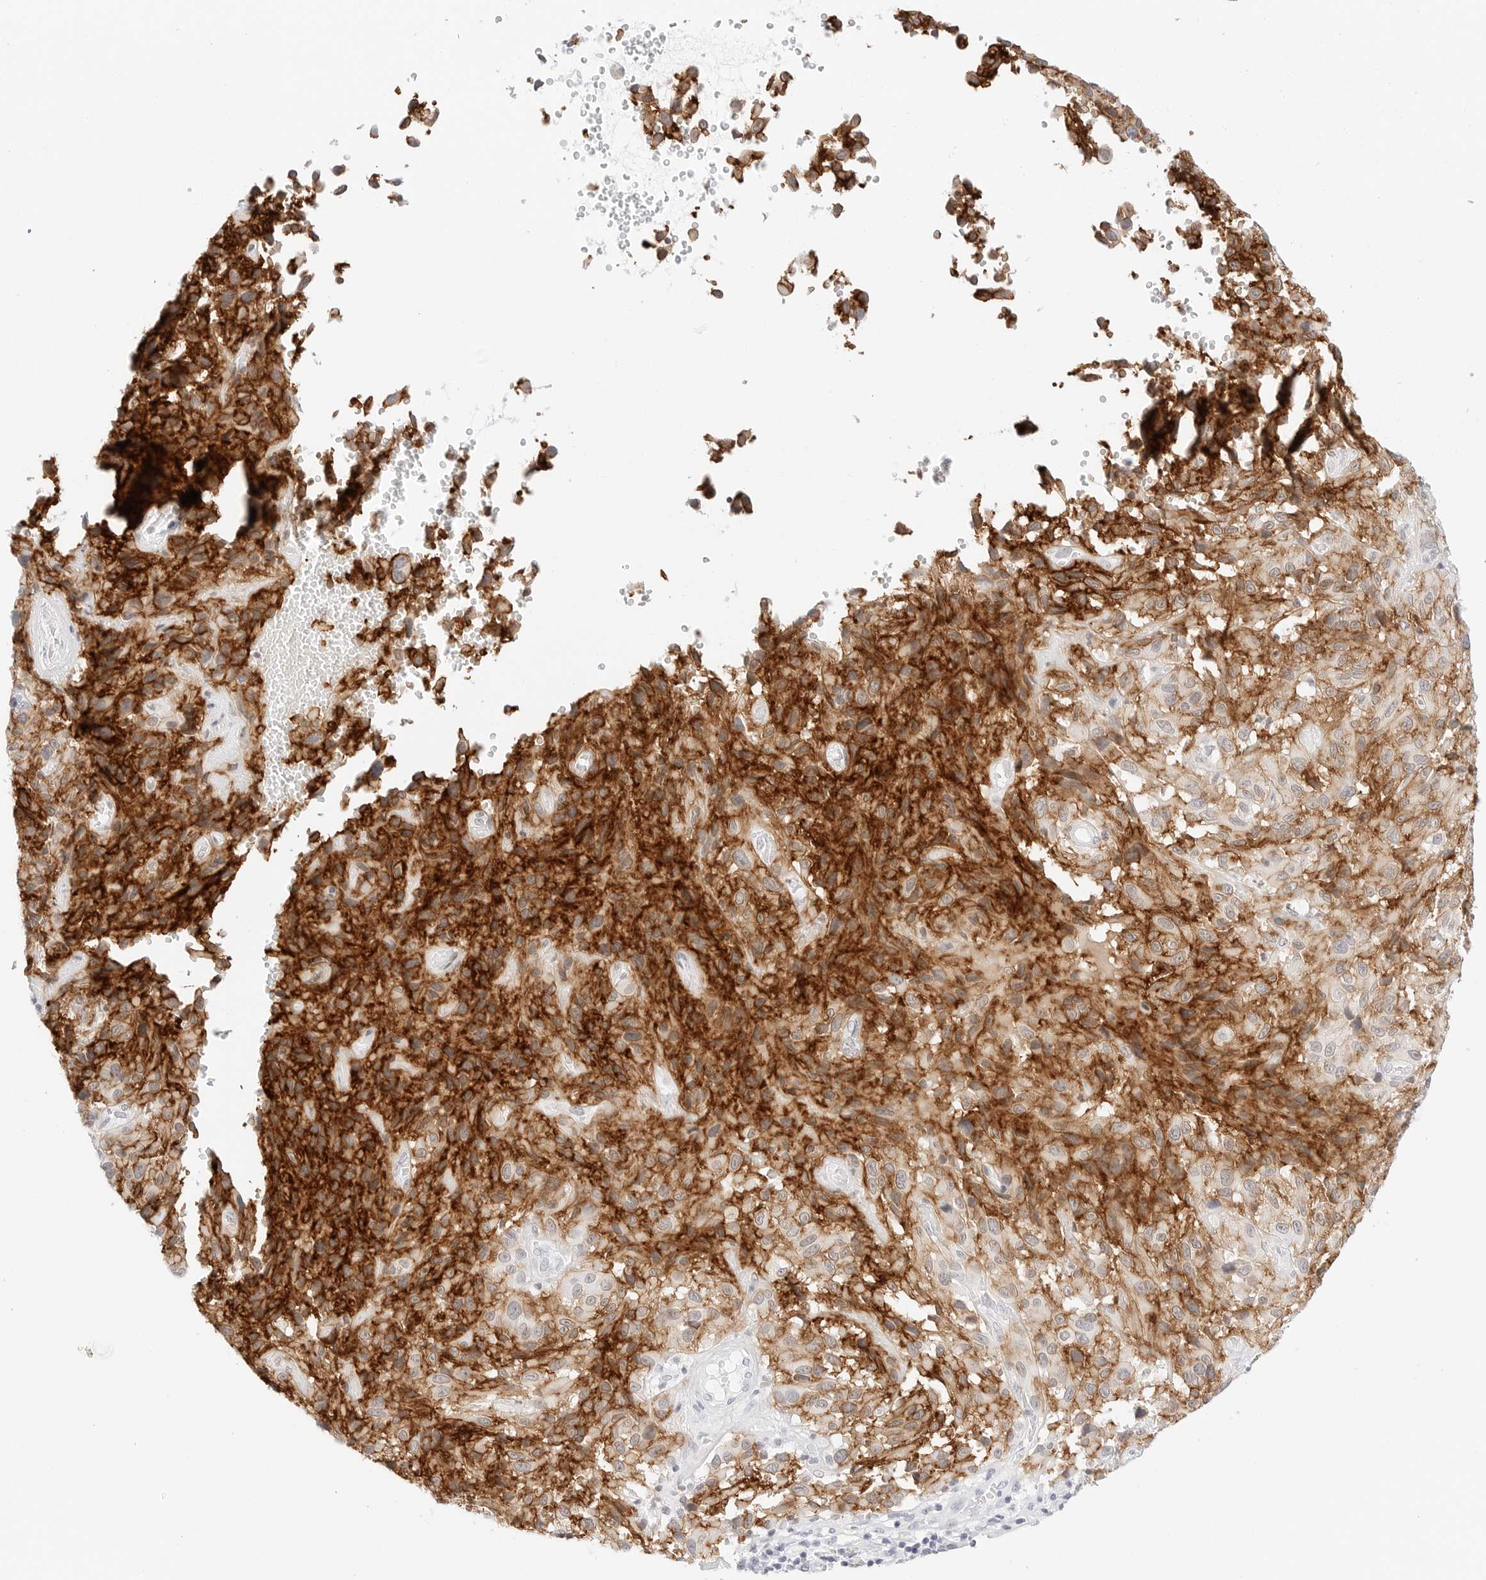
{"staining": {"intensity": "strong", "quantity": "25%-75%", "location": "cytoplasmic/membranous"}, "tissue": "melanoma", "cell_type": "Tumor cells", "image_type": "cancer", "snomed": [{"axis": "morphology", "description": "Malignant melanoma, NOS"}, {"axis": "topography", "description": "Skin"}], "caption": "High-magnification brightfield microscopy of malignant melanoma stained with DAB (3,3'-diaminobenzidine) (brown) and counterstained with hematoxylin (blue). tumor cells exhibit strong cytoplasmic/membranous staining is appreciated in approximately25%-75% of cells. The protein is stained brown, and the nuclei are stained in blue (DAB IHC with brightfield microscopy, high magnification).", "gene": "CDH1", "patient": {"sex": "male", "age": 66}}